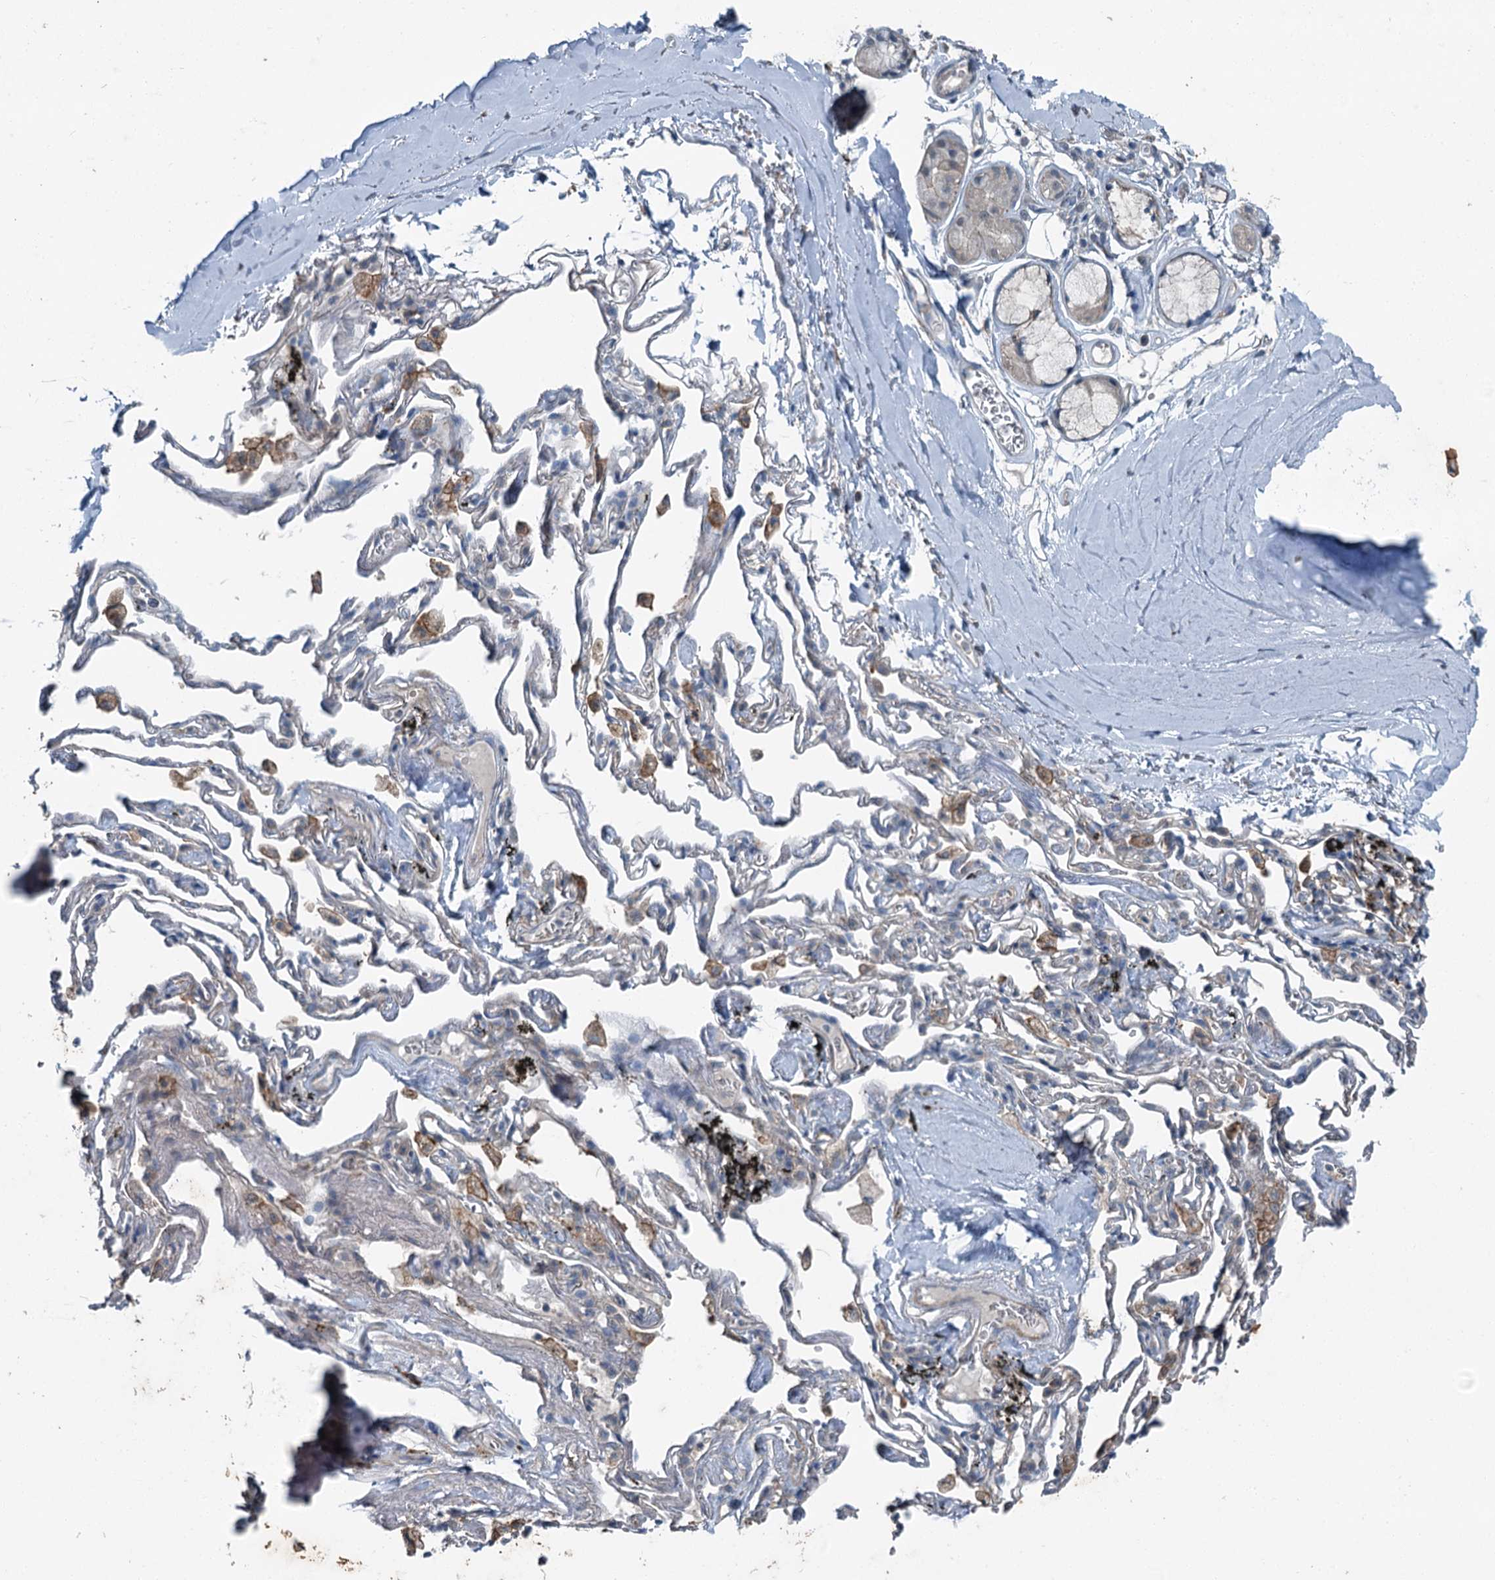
{"staining": {"intensity": "weak", "quantity": "<25%", "location": "cytoplasmic/membranous"}, "tissue": "adipose tissue", "cell_type": "Adipocytes", "image_type": "normal", "snomed": [{"axis": "morphology", "description": "Normal tissue, NOS"}, {"axis": "topography", "description": "Lymph node"}, {"axis": "topography", "description": "Bronchus"}], "caption": "Immunohistochemical staining of benign adipose tissue shows no significant staining in adipocytes.", "gene": "AXL", "patient": {"sex": "male", "age": 63}}